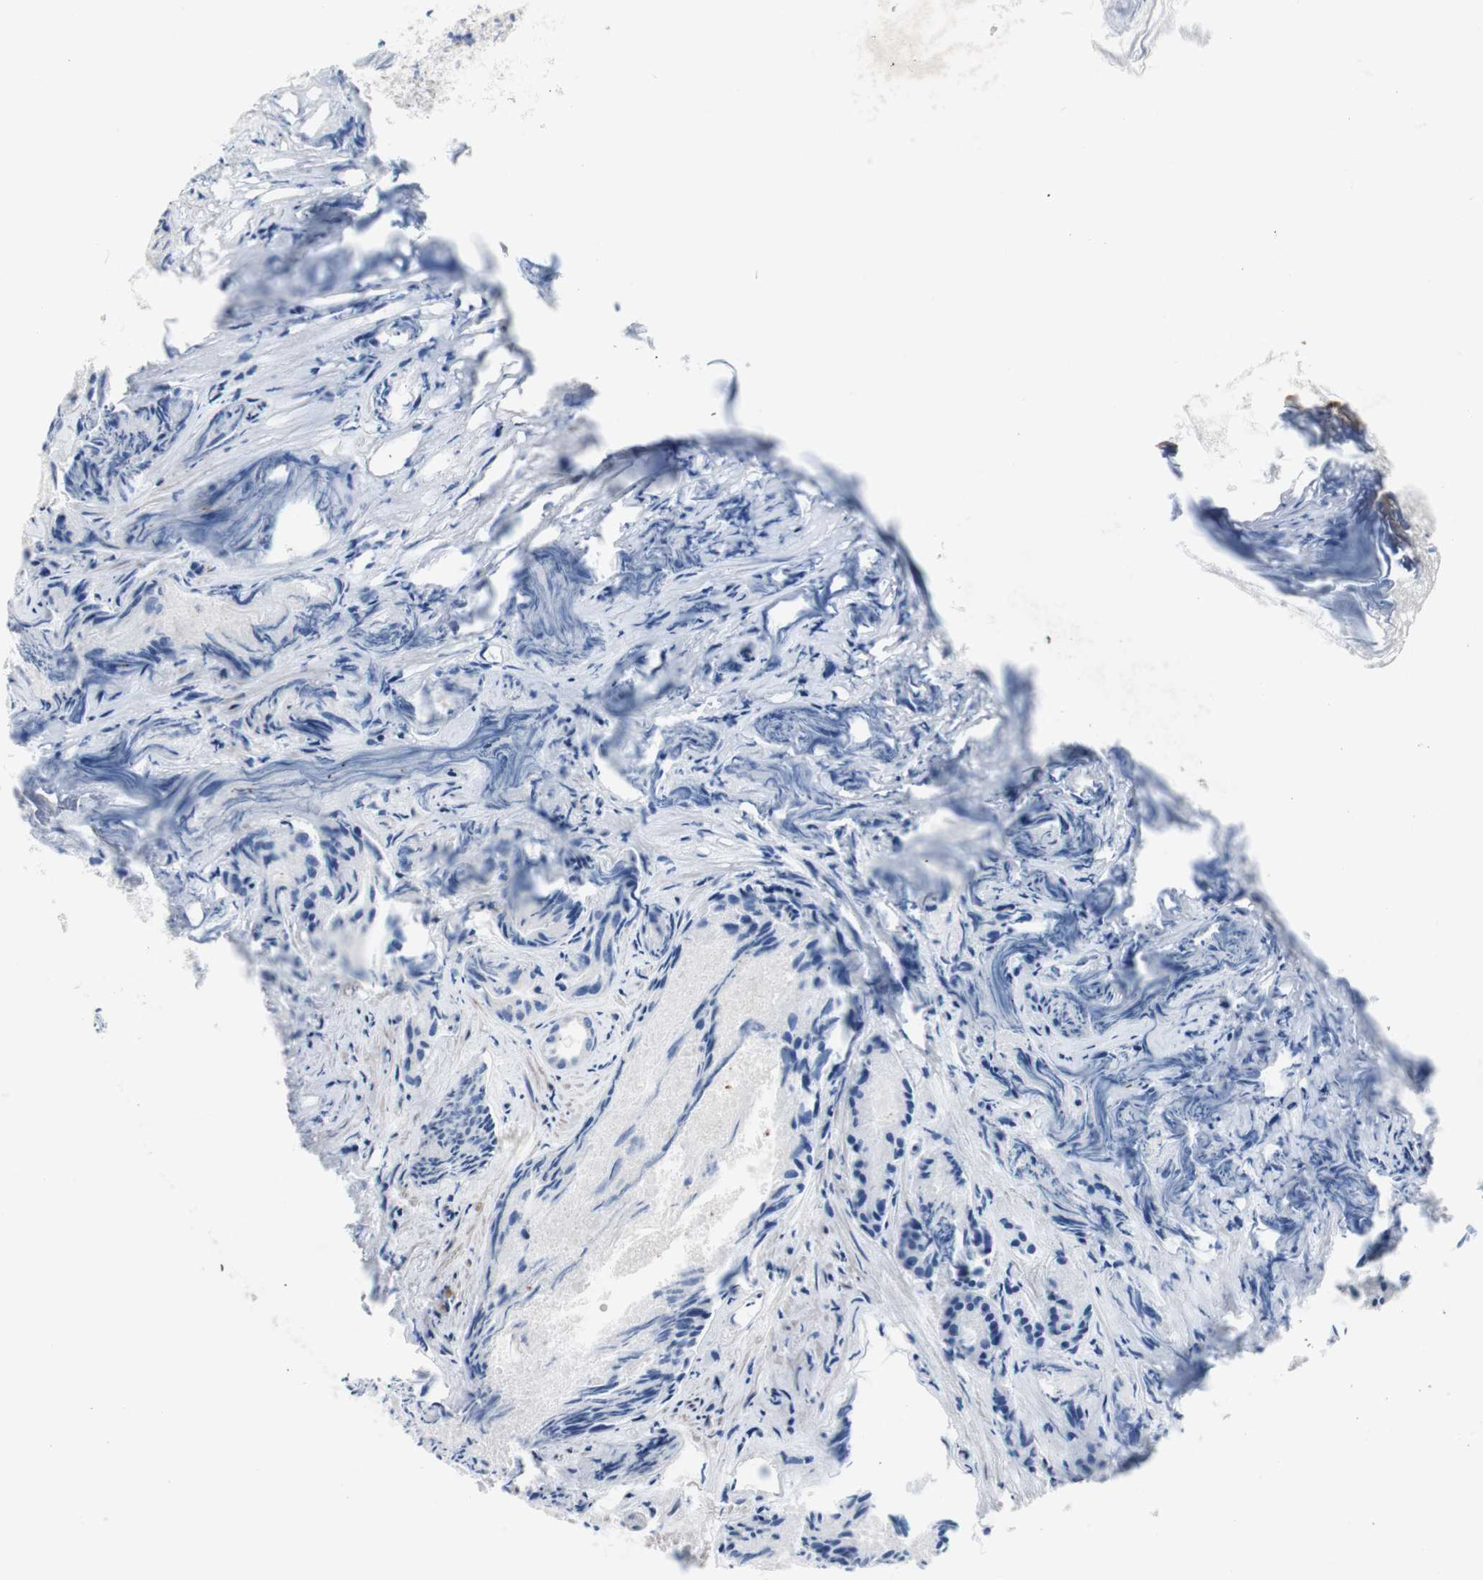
{"staining": {"intensity": "negative", "quantity": "none", "location": "none"}, "tissue": "prostate cancer", "cell_type": "Tumor cells", "image_type": "cancer", "snomed": [{"axis": "morphology", "description": "Adenocarcinoma, Low grade"}, {"axis": "topography", "description": "Prostate"}], "caption": "An image of prostate cancer (adenocarcinoma (low-grade)) stained for a protein shows no brown staining in tumor cells. The staining is performed using DAB brown chromogen with nuclei counter-stained in using hematoxylin.", "gene": "AGPAT5", "patient": {"sex": "male", "age": 72}}